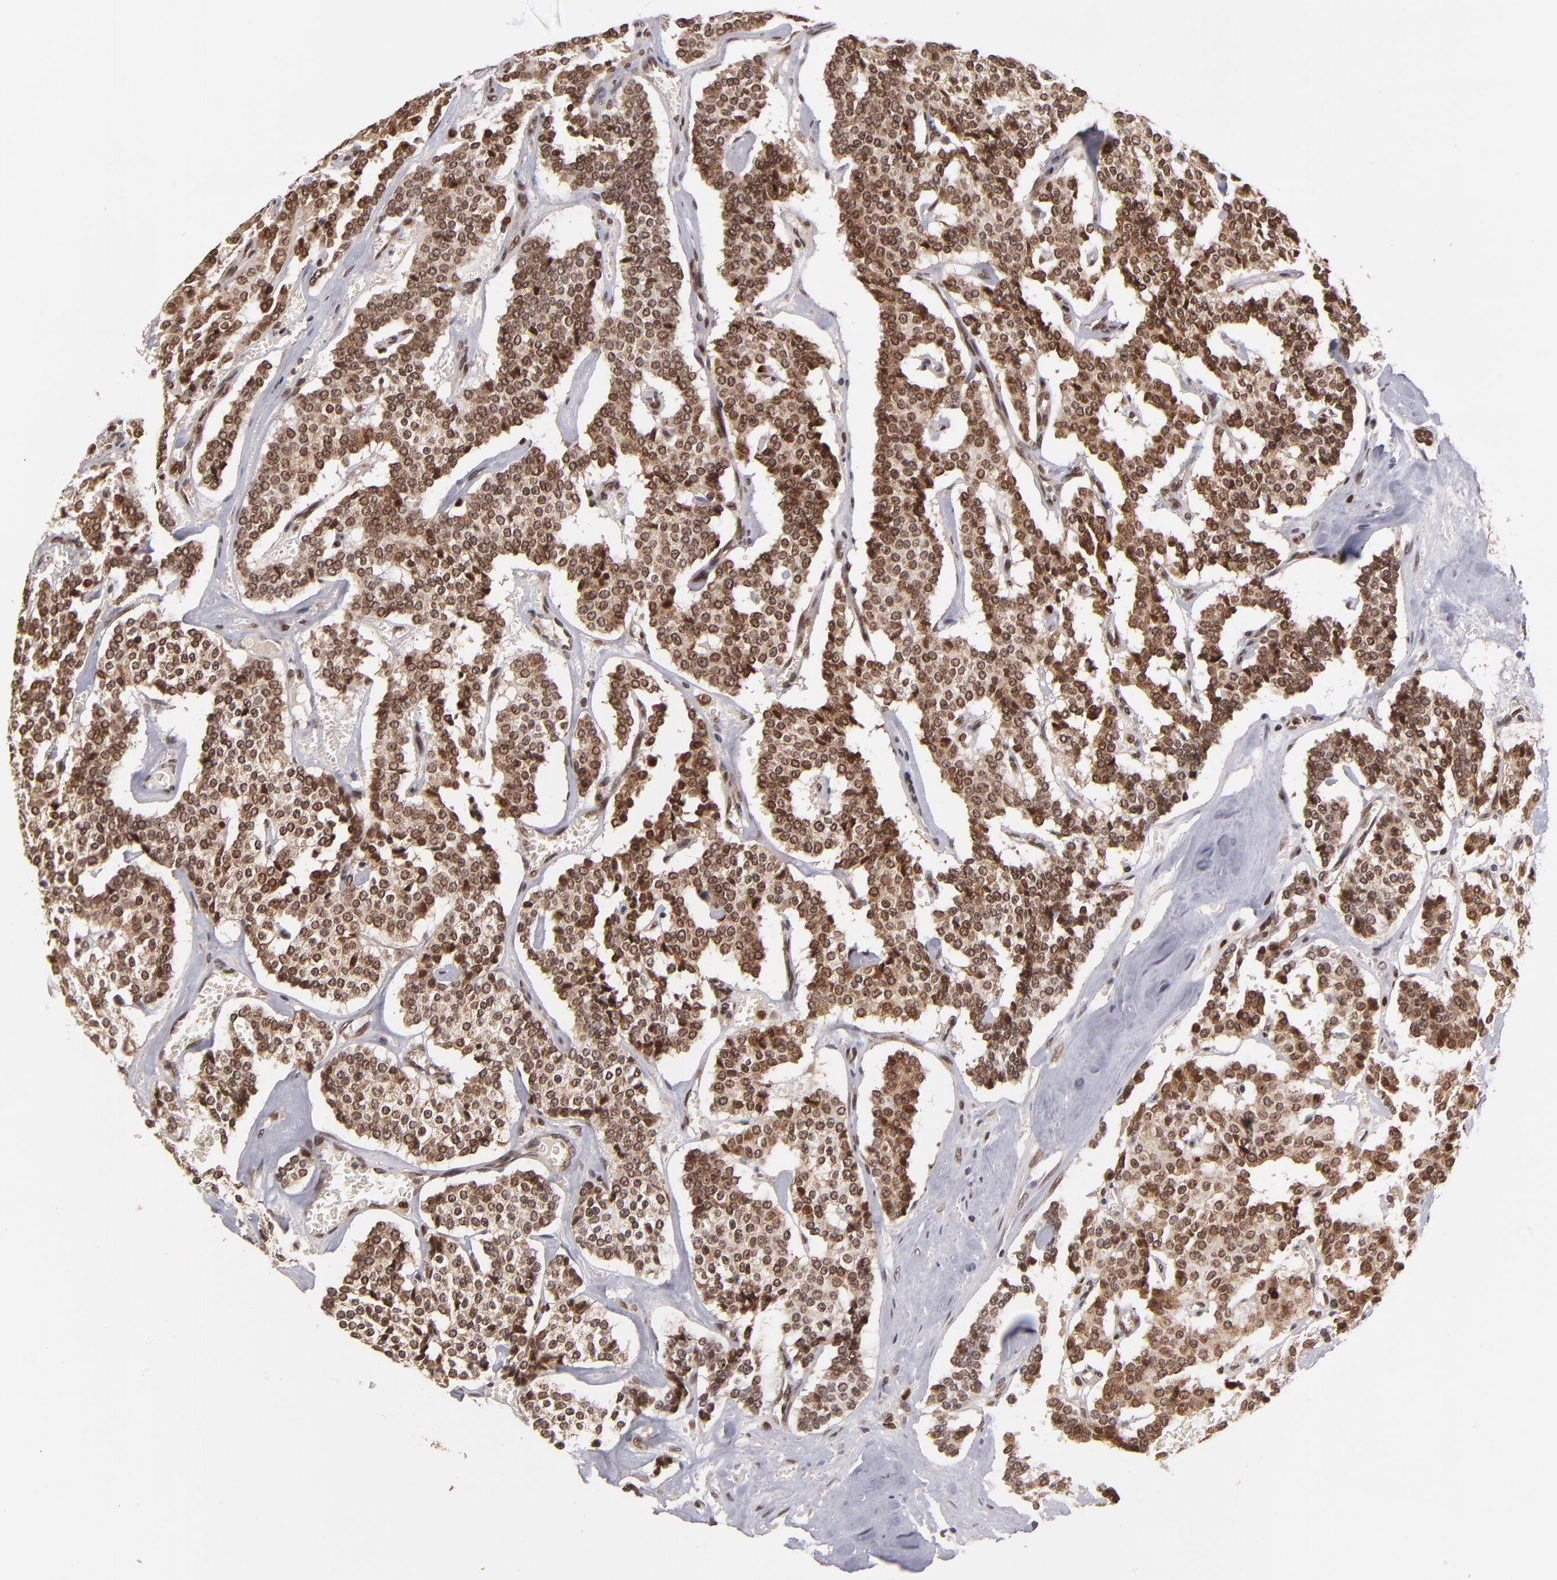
{"staining": {"intensity": "moderate", "quantity": ">75%", "location": "cytoplasmic/membranous,nuclear"}, "tissue": "carcinoid", "cell_type": "Tumor cells", "image_type": "cancer", "snomed": [{"axis": "morphology", "description": "Carcinoid, malignant, NOS"}, {"axis": "topography", "description": "Bronchus"}], "caption": "Immunohistochemical staining of human carcinoid (malignant) shows moderate cytoplasmic/membranous and nuclear protein positivity in about >75% of tumor cells.", "gene": "TOP1MT", "patient": {"sex": "male", "age": 55}}